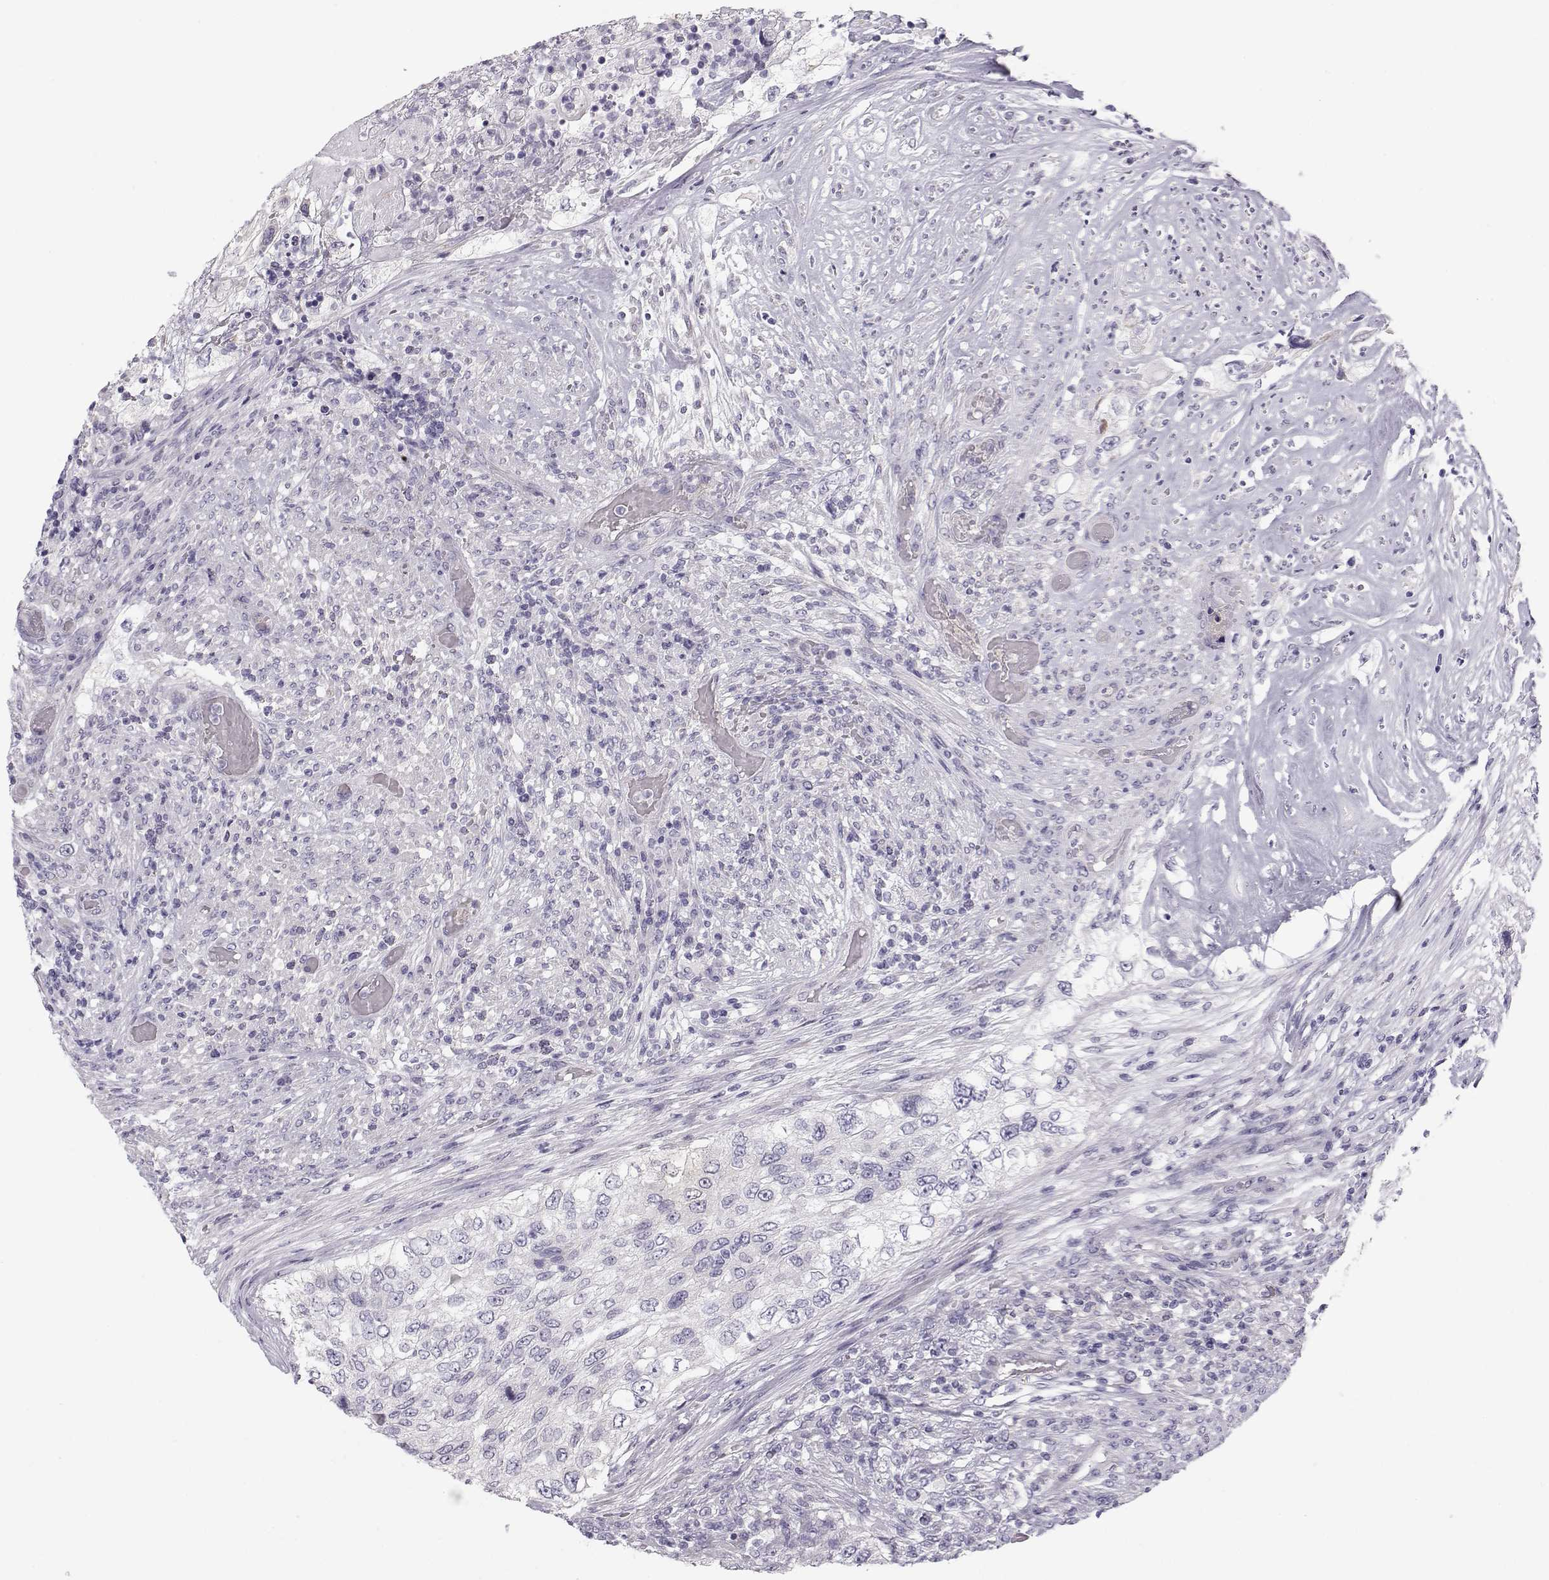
{"staining": {"intensity": "negative", "quantity": "none", "location": "none"}, "tissue": "urothelial cancer", "cell_type": "Tumor cells", "image_type": "cancer", "snomed": [{"axis": "morphology", "description": "Urothelial carcinoma, High grade"}, {"axis": "topography", "description": "Urinary bladder"}], "caption": "Urothelial cancer was stained to show a protein in brown. There is no significant expression in tumor cells.", "gene": "KCNMB4", "patient": {"sex": "female", "age": 60}}